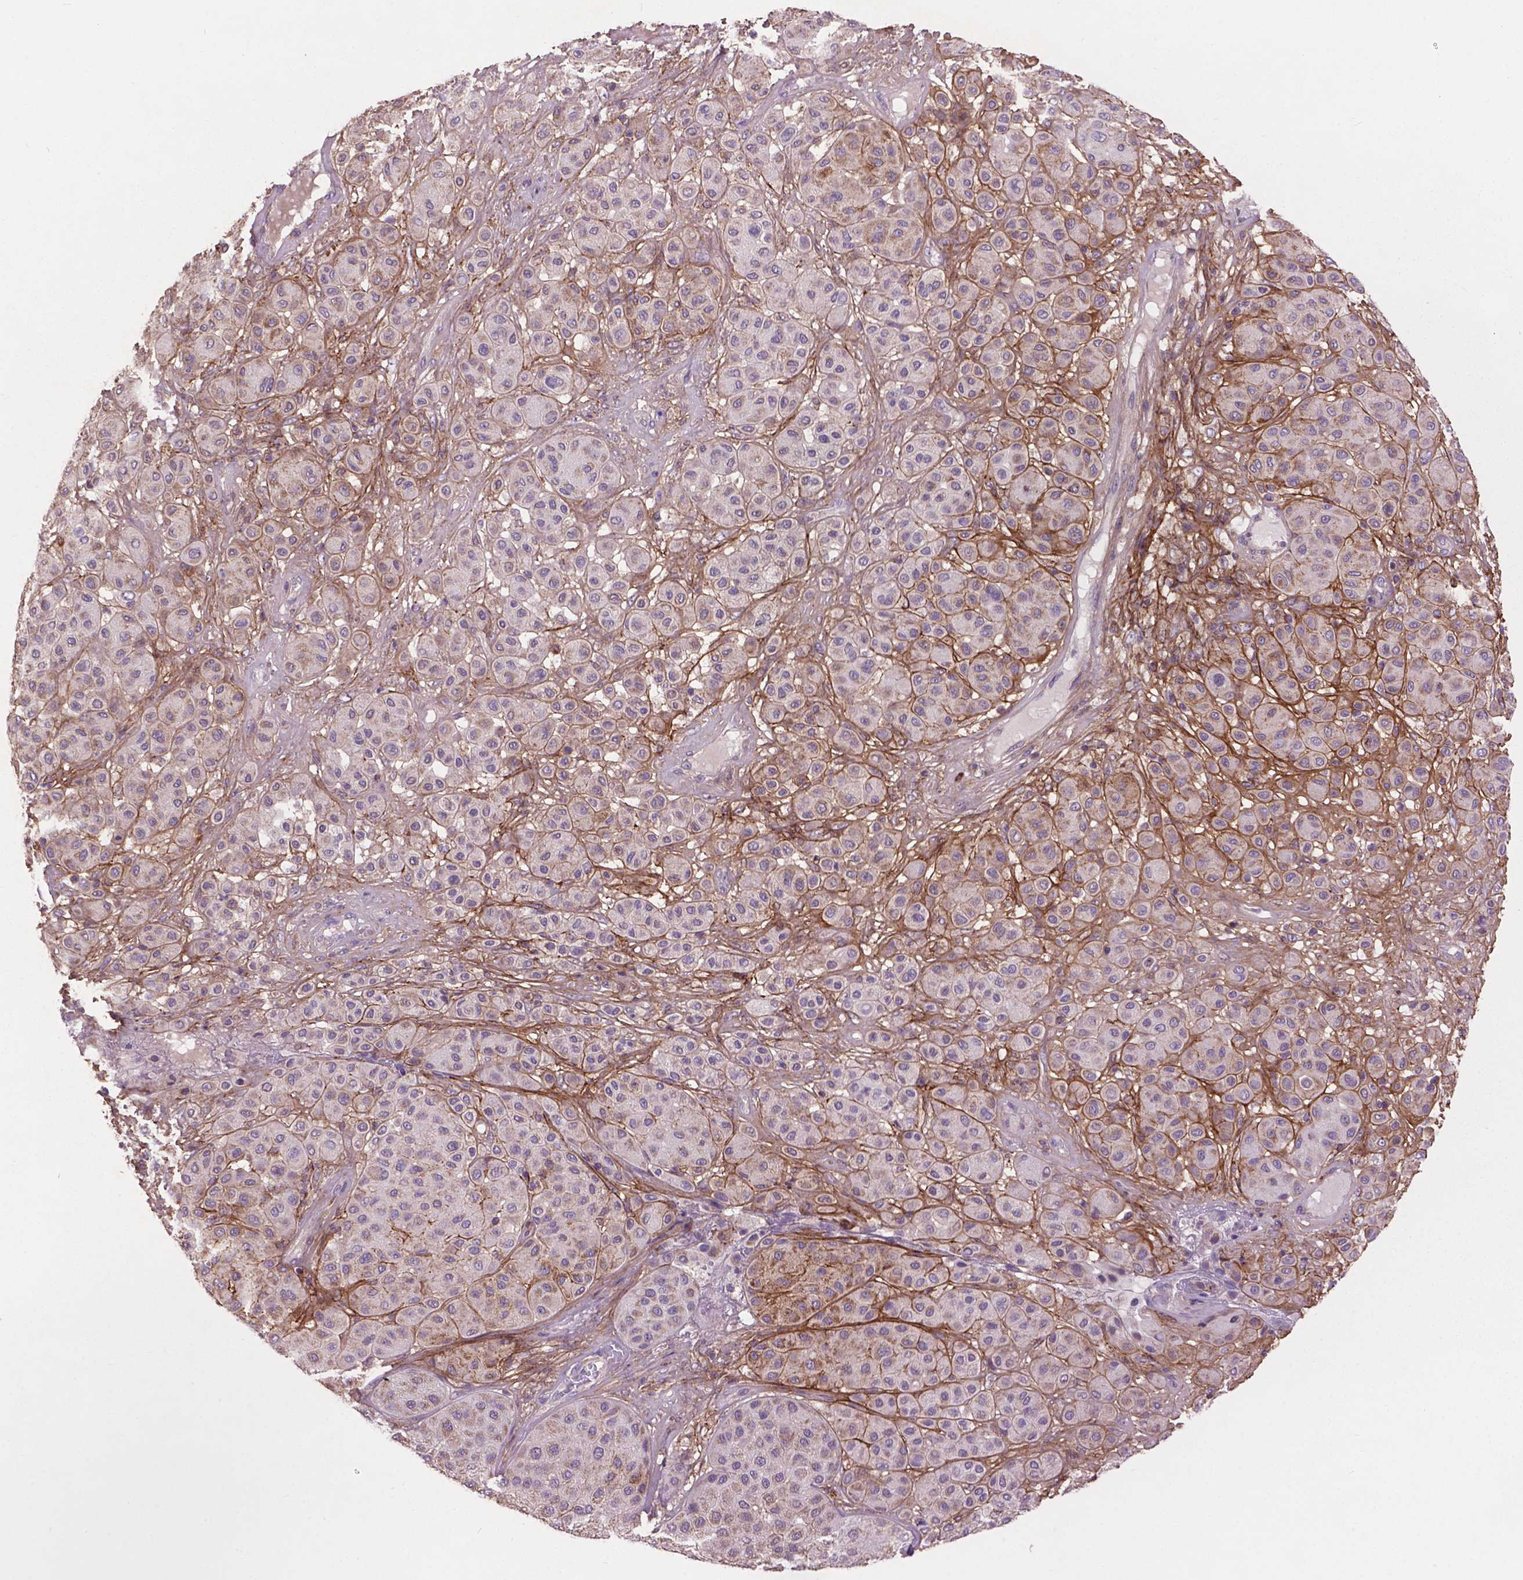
{"staining": {"intensity": "negative", "quantity": "none", "location": "none"}, "tissue": "melanoma", "cell_type": "Tumor cells", "image_type": "cancer", "snomed": [{"axis": "morphology", "description": "Malignant melanoma, Metastatic site"}, {"axis": "topography", "description": "Smooth muscle"}], "caption": "Tumor cells are negative for brown protein staining in melanoma.", "gene": "LRRC3C", "patient": {"sex": "male", "age": 41}}